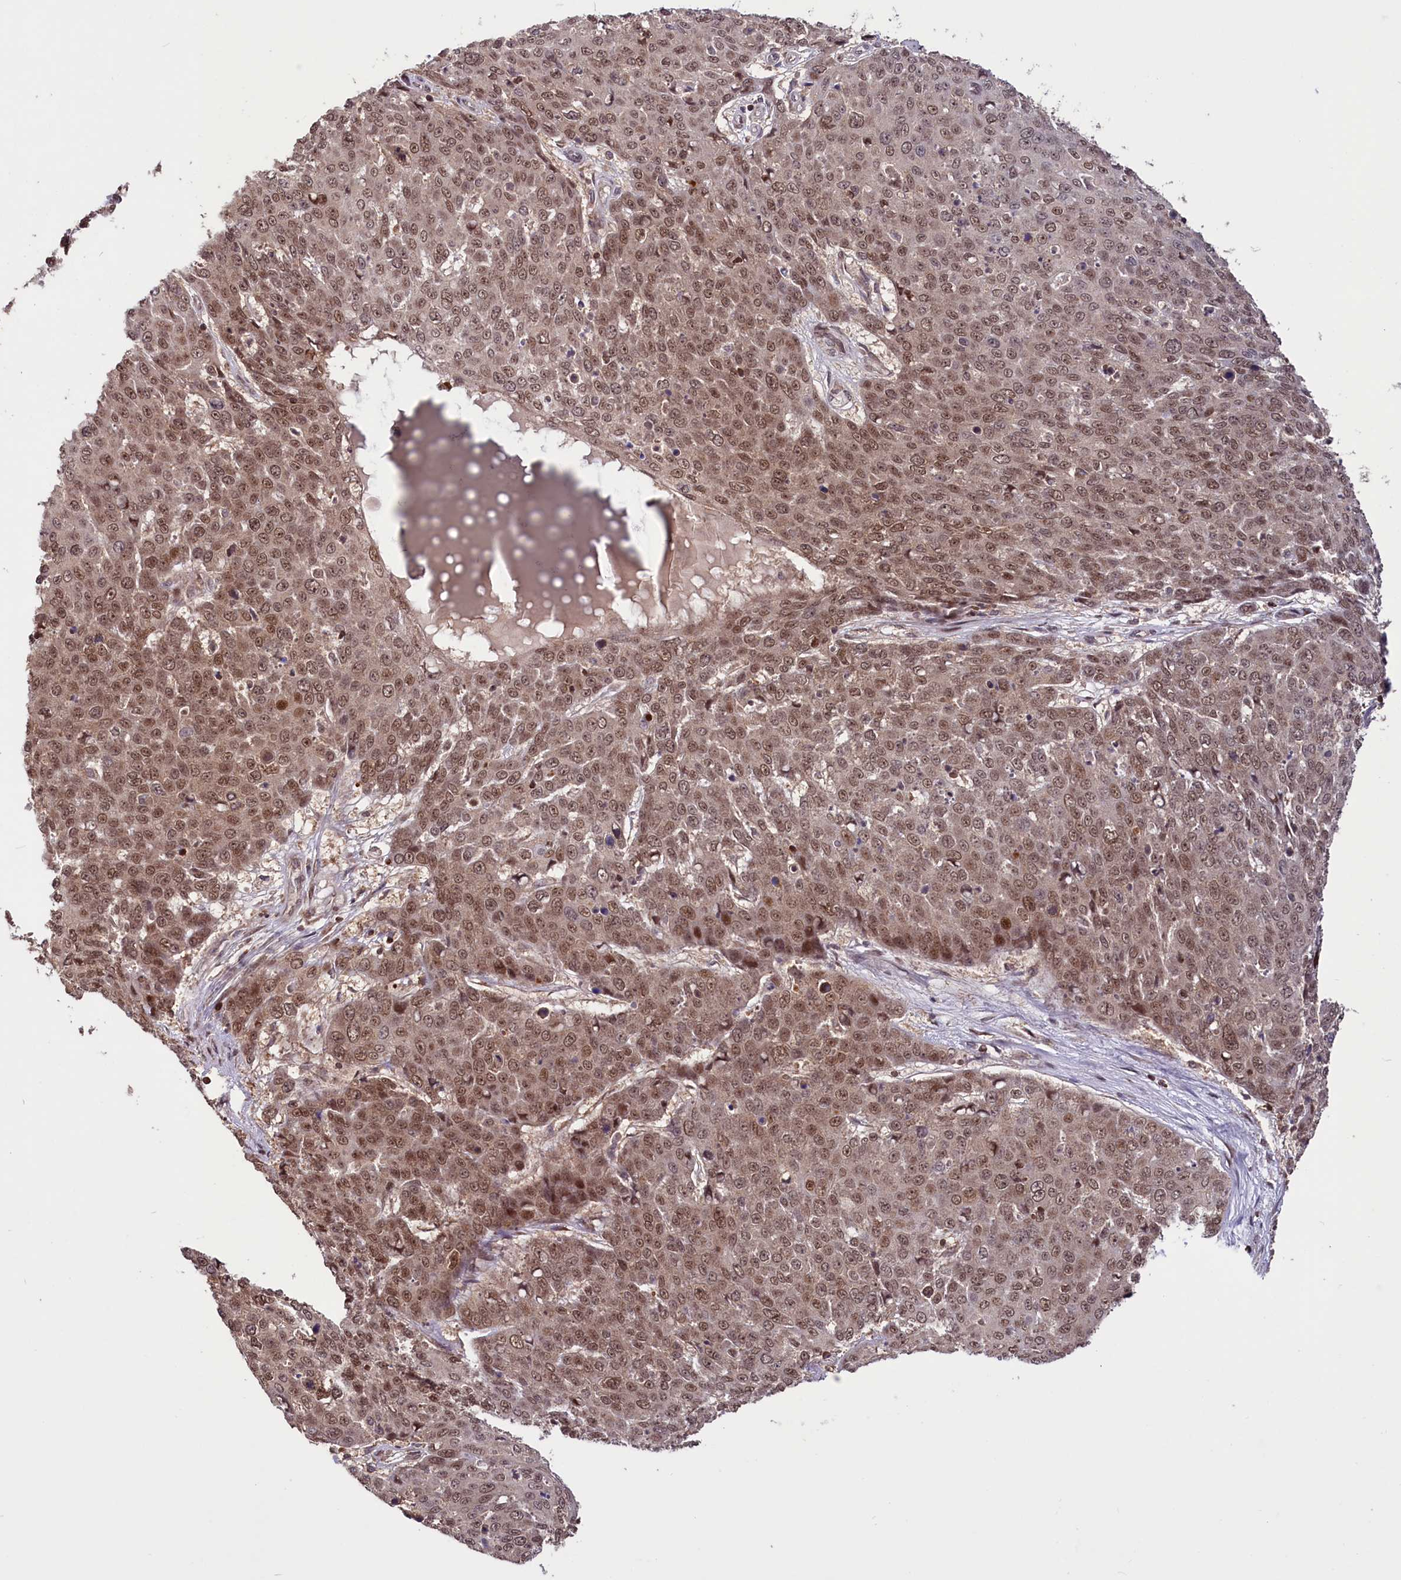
{"staining": {"intensity": "moderate", "quantity": ">75%", "location": "cytoplasmic/membranous,nuclear"}, "tissue": "skin cancer", "cell_type": "Tumor cells", "image_type": "cancer", "snomed": [{"axis": "morphology", "description": "Squamous cell carcinoma, NOS"}, {"axis": "topography", "description": "Skin"}], "caption": "Skin squamous cell carcinoma was stained to show a protein in brown. There is medium levels of moderate cytoplasmic/membranous and nuclear expression in approximately >75% of tumor cells. Using DAB (brown) and hematoxylin (blue) stains, captured at high magnification using brightfield microscopy.", "gene": "PHC3", "patient": {"sex": "male", "age": 71}}